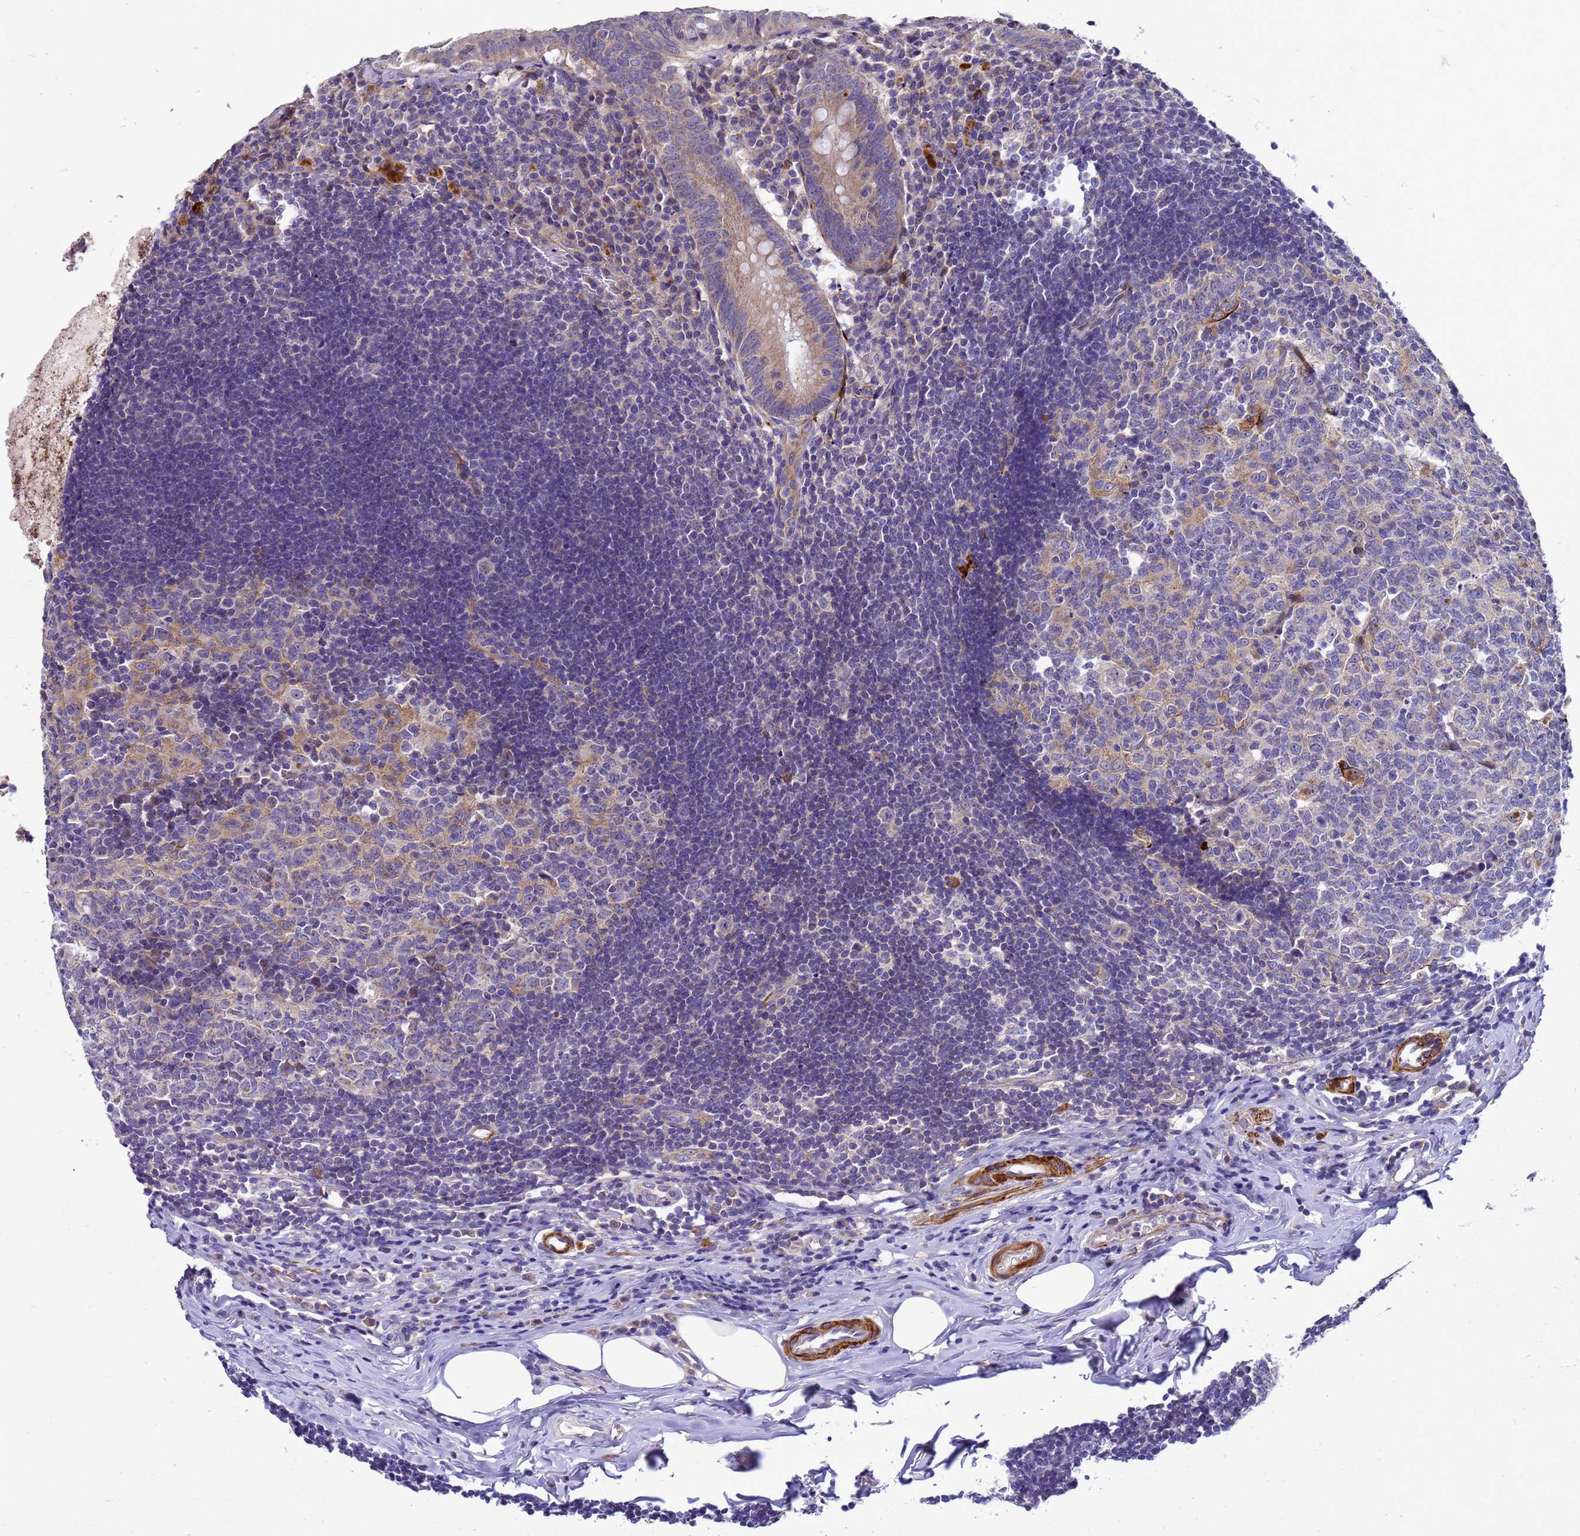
{"staining": {"intensity": "weak", "quantity": "<25%", "location": "cytoplasmic/membranous"}, "tissue": "appendix", "cell_type": "Glandular cells", "image_type": "normal", "snomed": [{"axis": "morphology", "description": "Normal tissue, NOS"}, {"axis": "topography", "description": "Appendix"}], "caption": "An image of appendix stained for a protein shows no brown staining in glandular cells.", "gene": "POP7", "patient": {"sex": "female", "age": 54}}